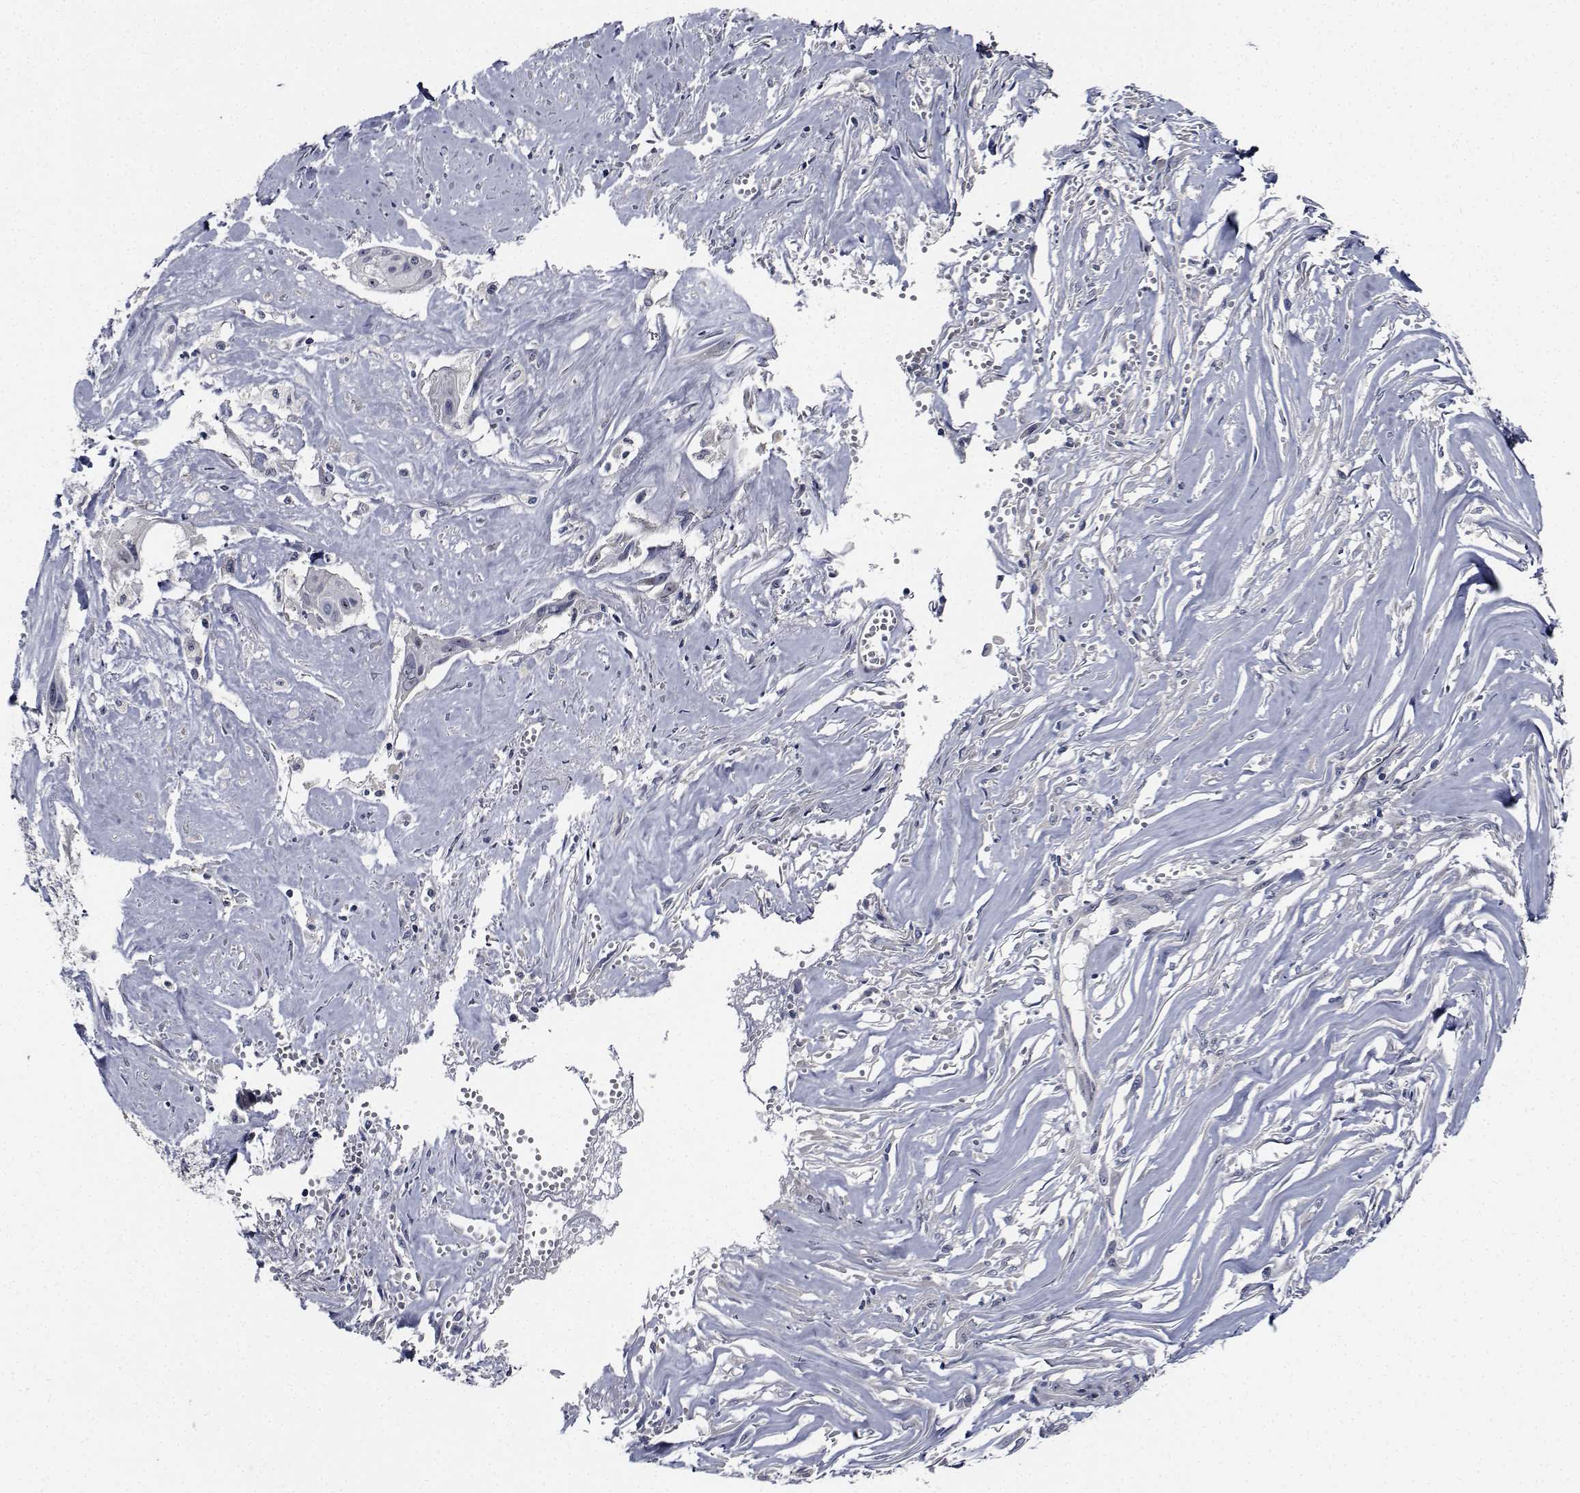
{"staining": {"intensity": "negative", "quantity": "none", "location": "none"}, "tissue": "cervical cancer", "cell_type": "Tumor cells", "image_type": "cancer", "snomed": [{"axis": "morphology", "description": "Squamous cell carcinoma, NOS"}, {"axis": "topography", "description": "Cervix"}], "caption": "Histopathology image shows no significant protein staining in tumor cells of cervical squamous cell carcinoma.", "gene": "NVL", "patient": {"sex": "female", "age": 49}}